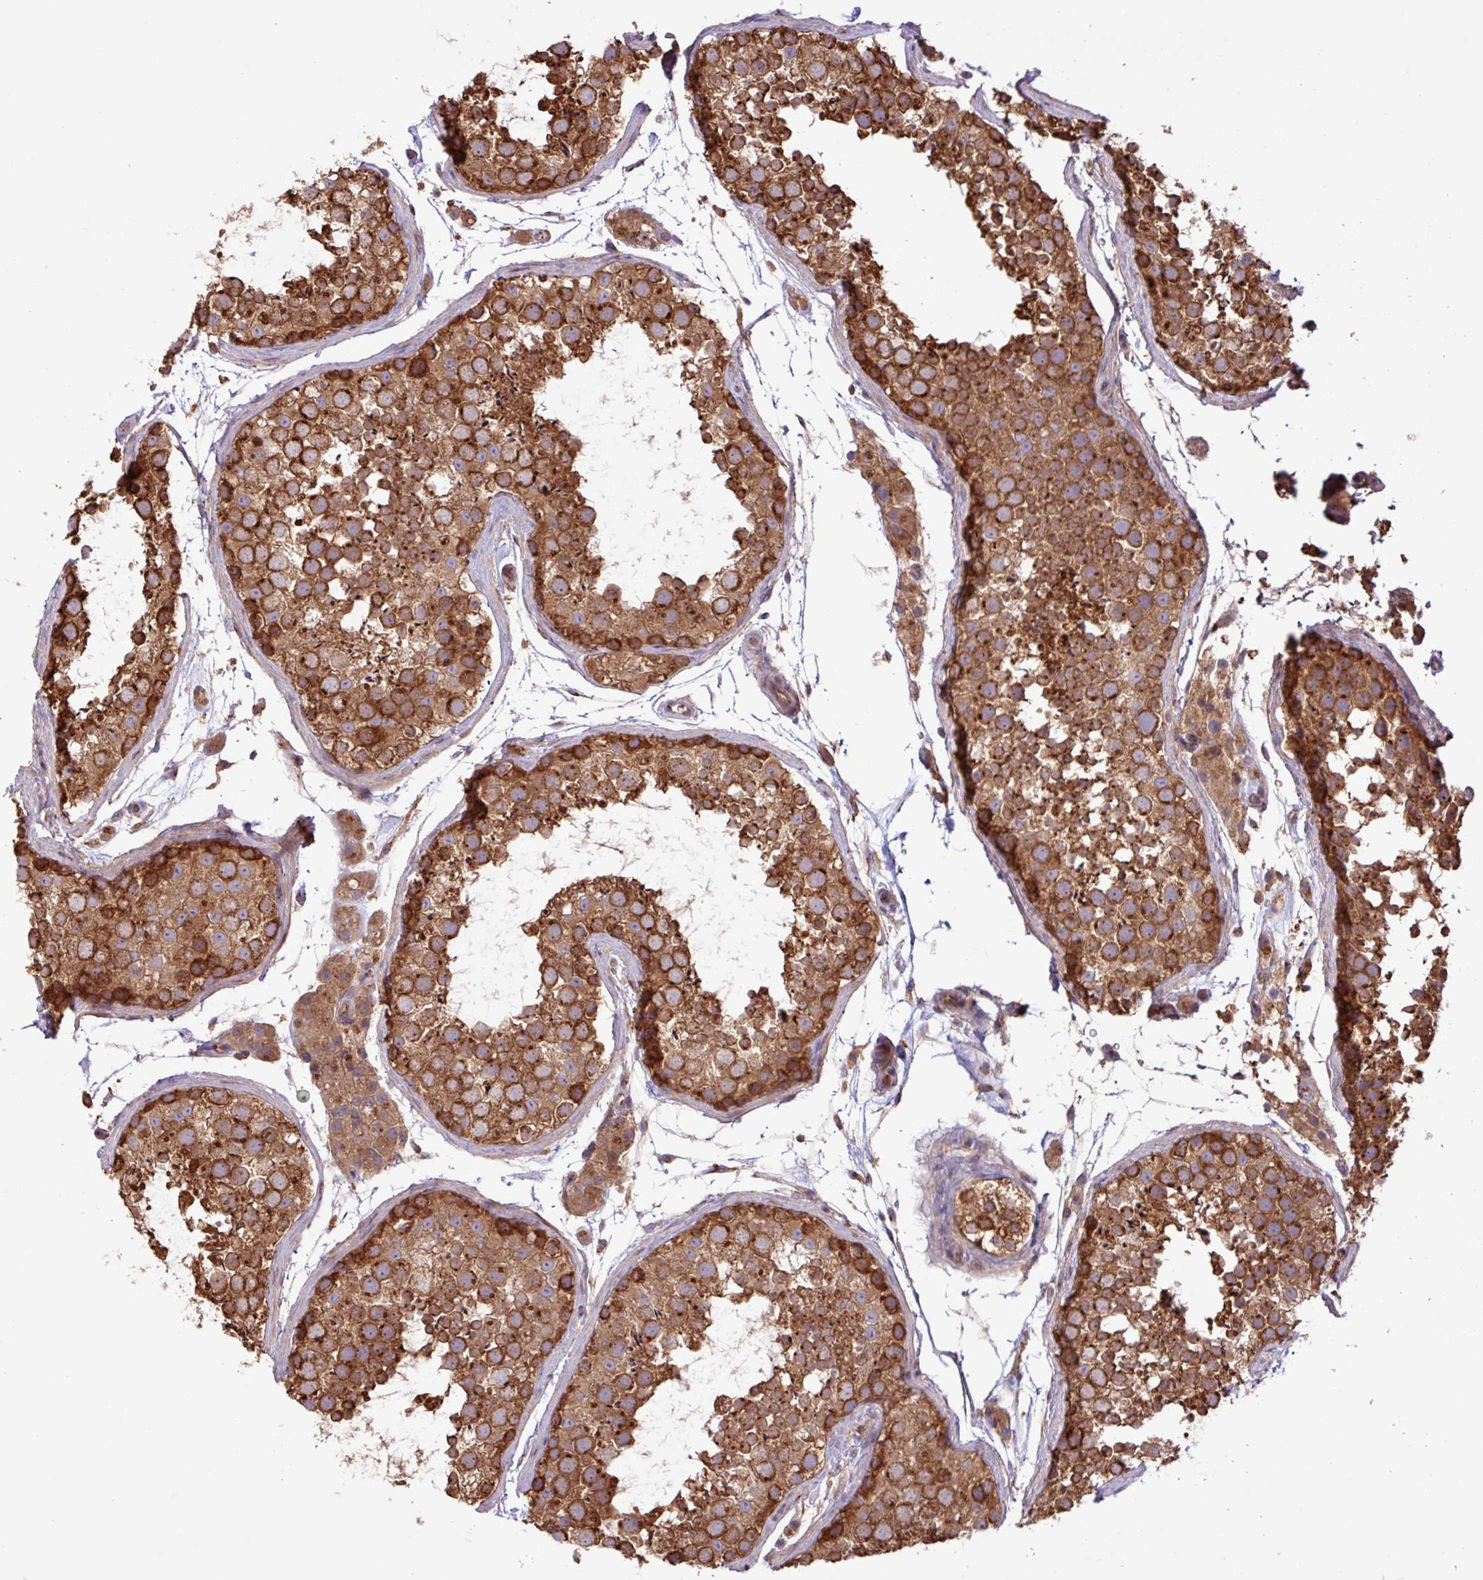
{"staining": {"intensity": "strong", "quantity": ">75%", "location": "cytoplasmic/membranous"}, "tissue": "testis", "cell_type": "Cells in seminiferous ducts", "image_type": "normal", "snomed": [{"axis": "morphology", "description": "Normal tissue, NOS"}, {"axis": "topography", "description": "Testis"}], "caption": "Cells in seminiferous ducts demonstrate high levels of strong cytoplasmic/membranous positivity in approximately >75% of cells in benign human testis. The staining is performed using DAB (3,3'-diaminobenzidine) brown chromogen to label protein expression. The nuclei are counter-stained blue using hematoxylin.", "gene": "RAB19", "patient": {"sex": "male", "age": 41}}